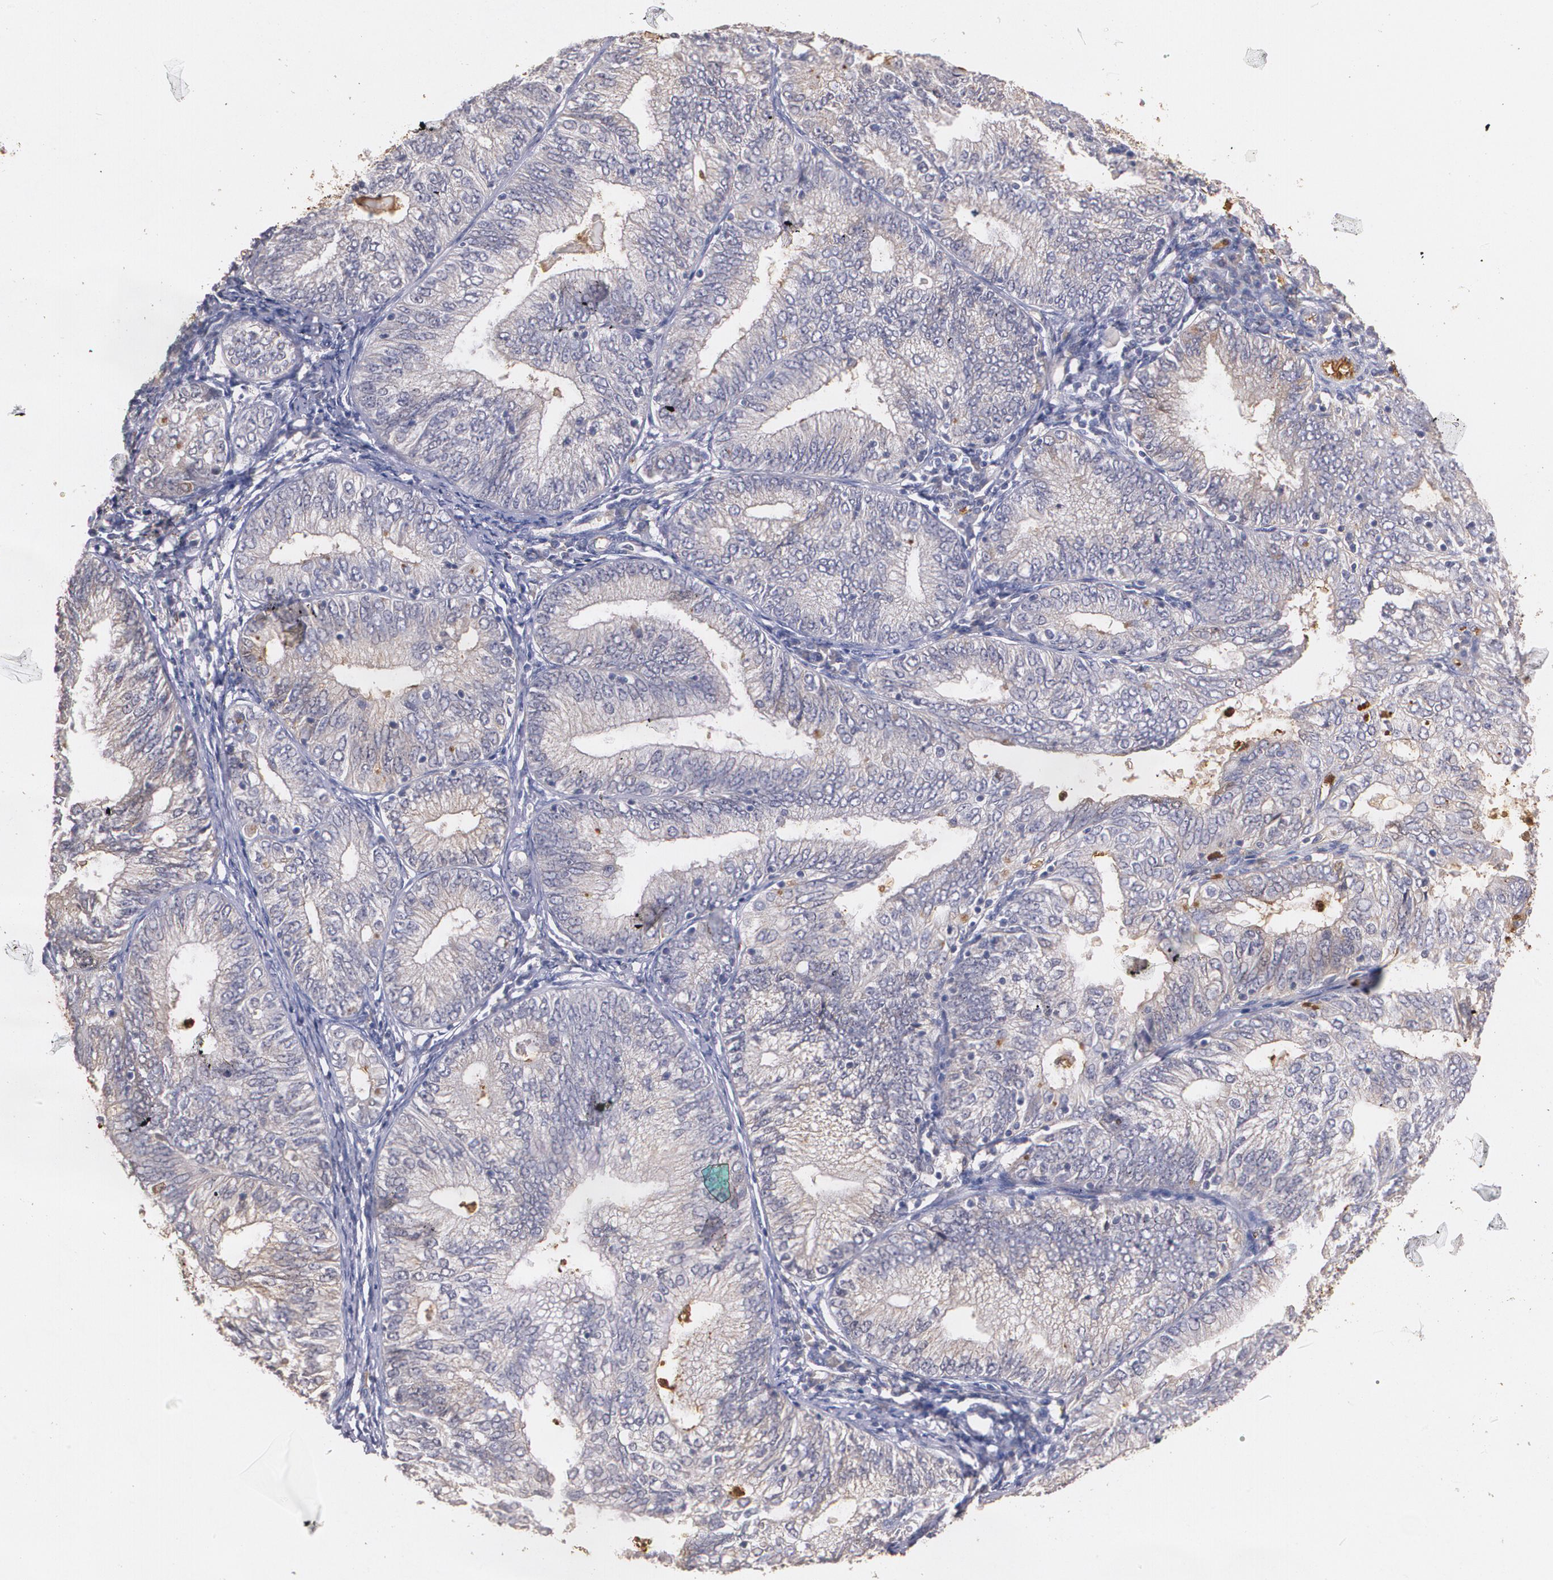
{"staining": {"intensity": "weak", "quantity": "25%-75%", "location": "cytoplasmic/membranous"}, "tissue": "endometrial cancer", "cell_type": "Tumor cells", "image_type": "cancer", "snomed": [{"axis": "morphology", "description": "Adenocarcinoma, NOS"}, {"axis": "topography", "description": "Endometrium"}], "caption": "A photomicrograph of human adenocarcinoma (endometrial) stained for a protein displays weak cytoplasmic/membranous brown staining in tumor cells.", "gene": "PTS", "patient": {"sex": "female", "age": 69}}